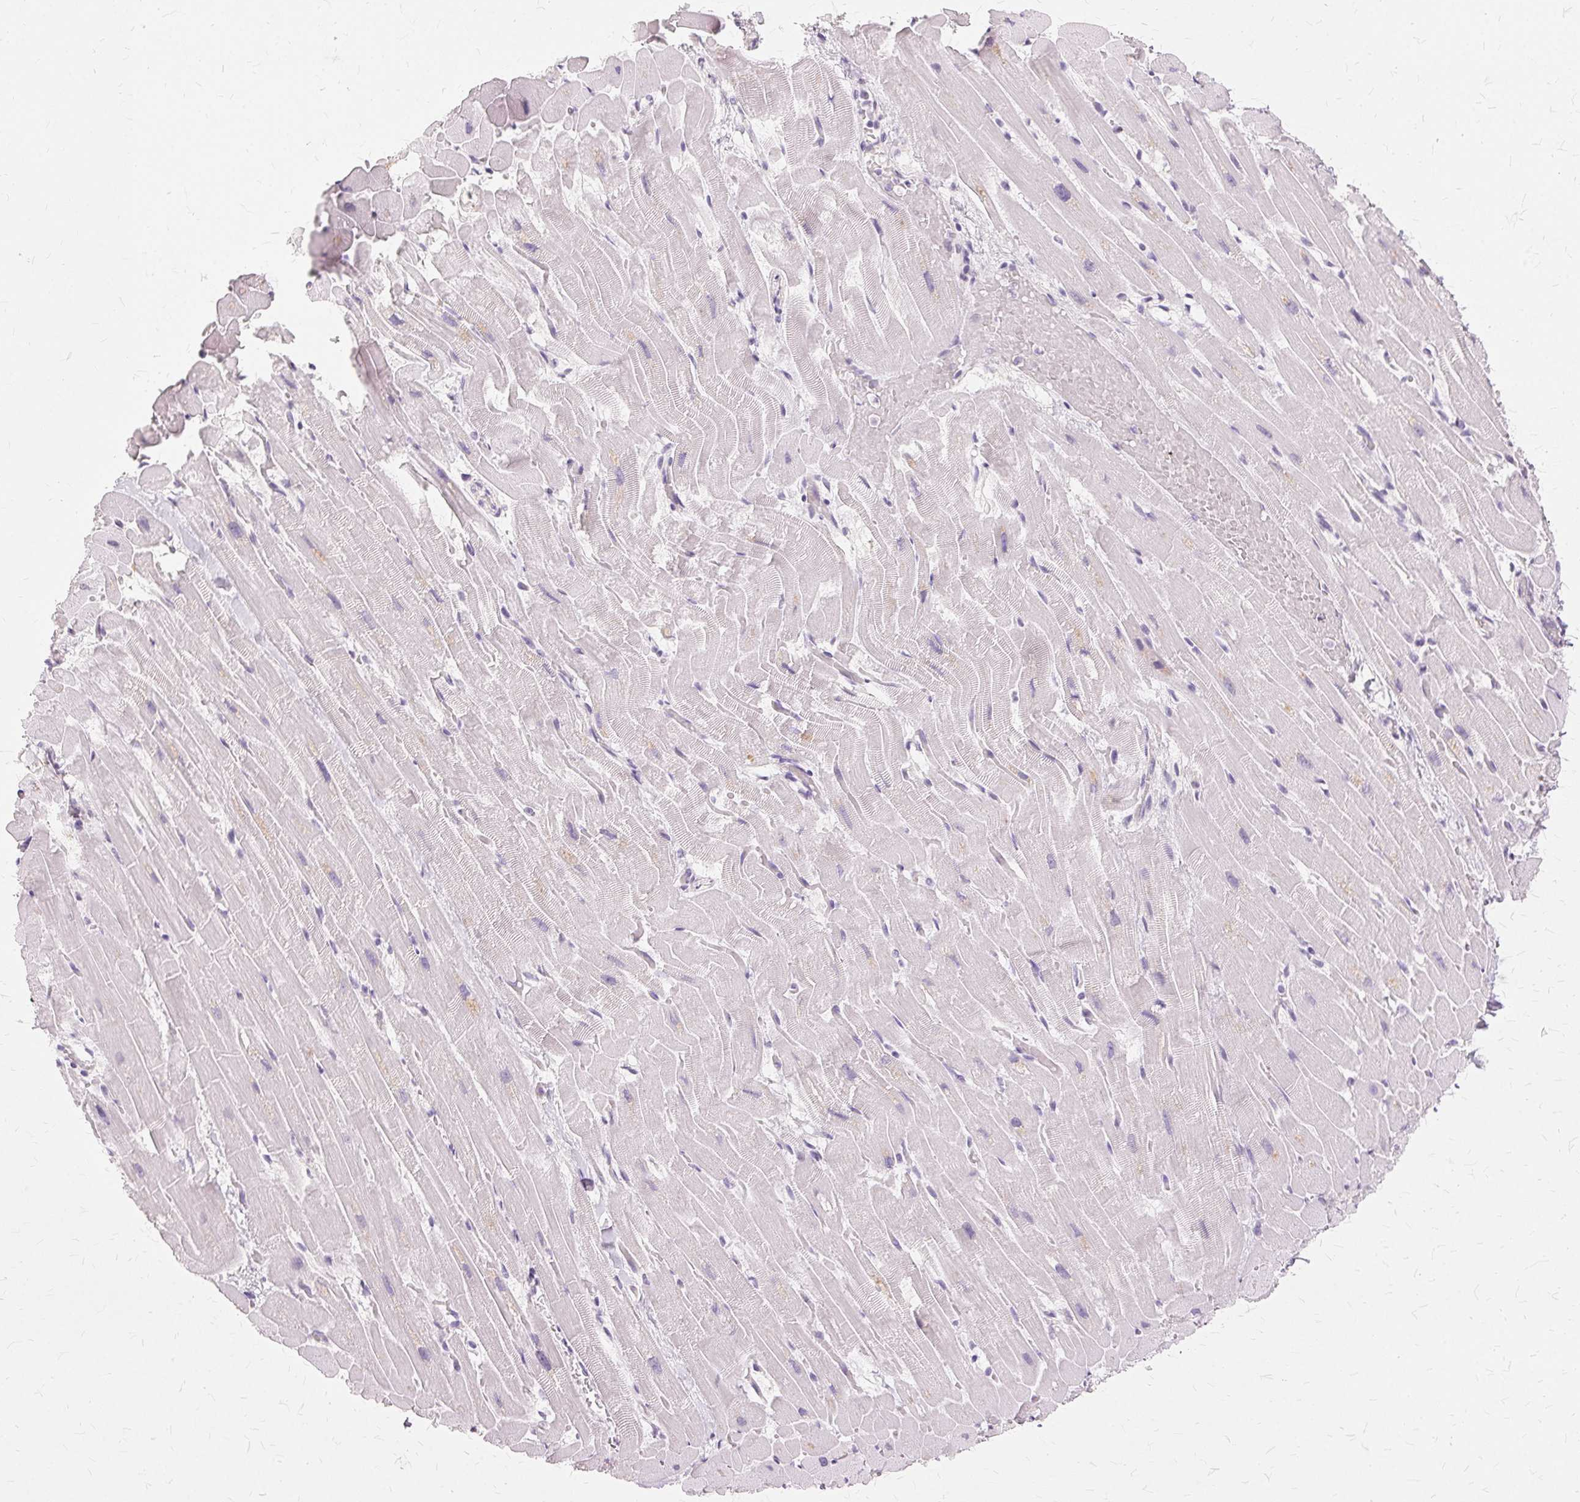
{"staining": {"intensity": "negative", "quantity": "none", "location": "none"}, "tissue": "heart muscle", "cell_type": "Cardiomyocytes", "image_type": "normal", "snomed": [{"axis": "morphology", "description": "Normal tissue, NOS"}, {"axis": "topography", "description": "Heart"}], "caption": "This is a image of immunohistochemistry (IHC) staining of unremarkable heart muscle, which shows no expression in cardiomyocytes.", "gene": "SLC45A3", "patient": {"sex": "male", "age": 37}}